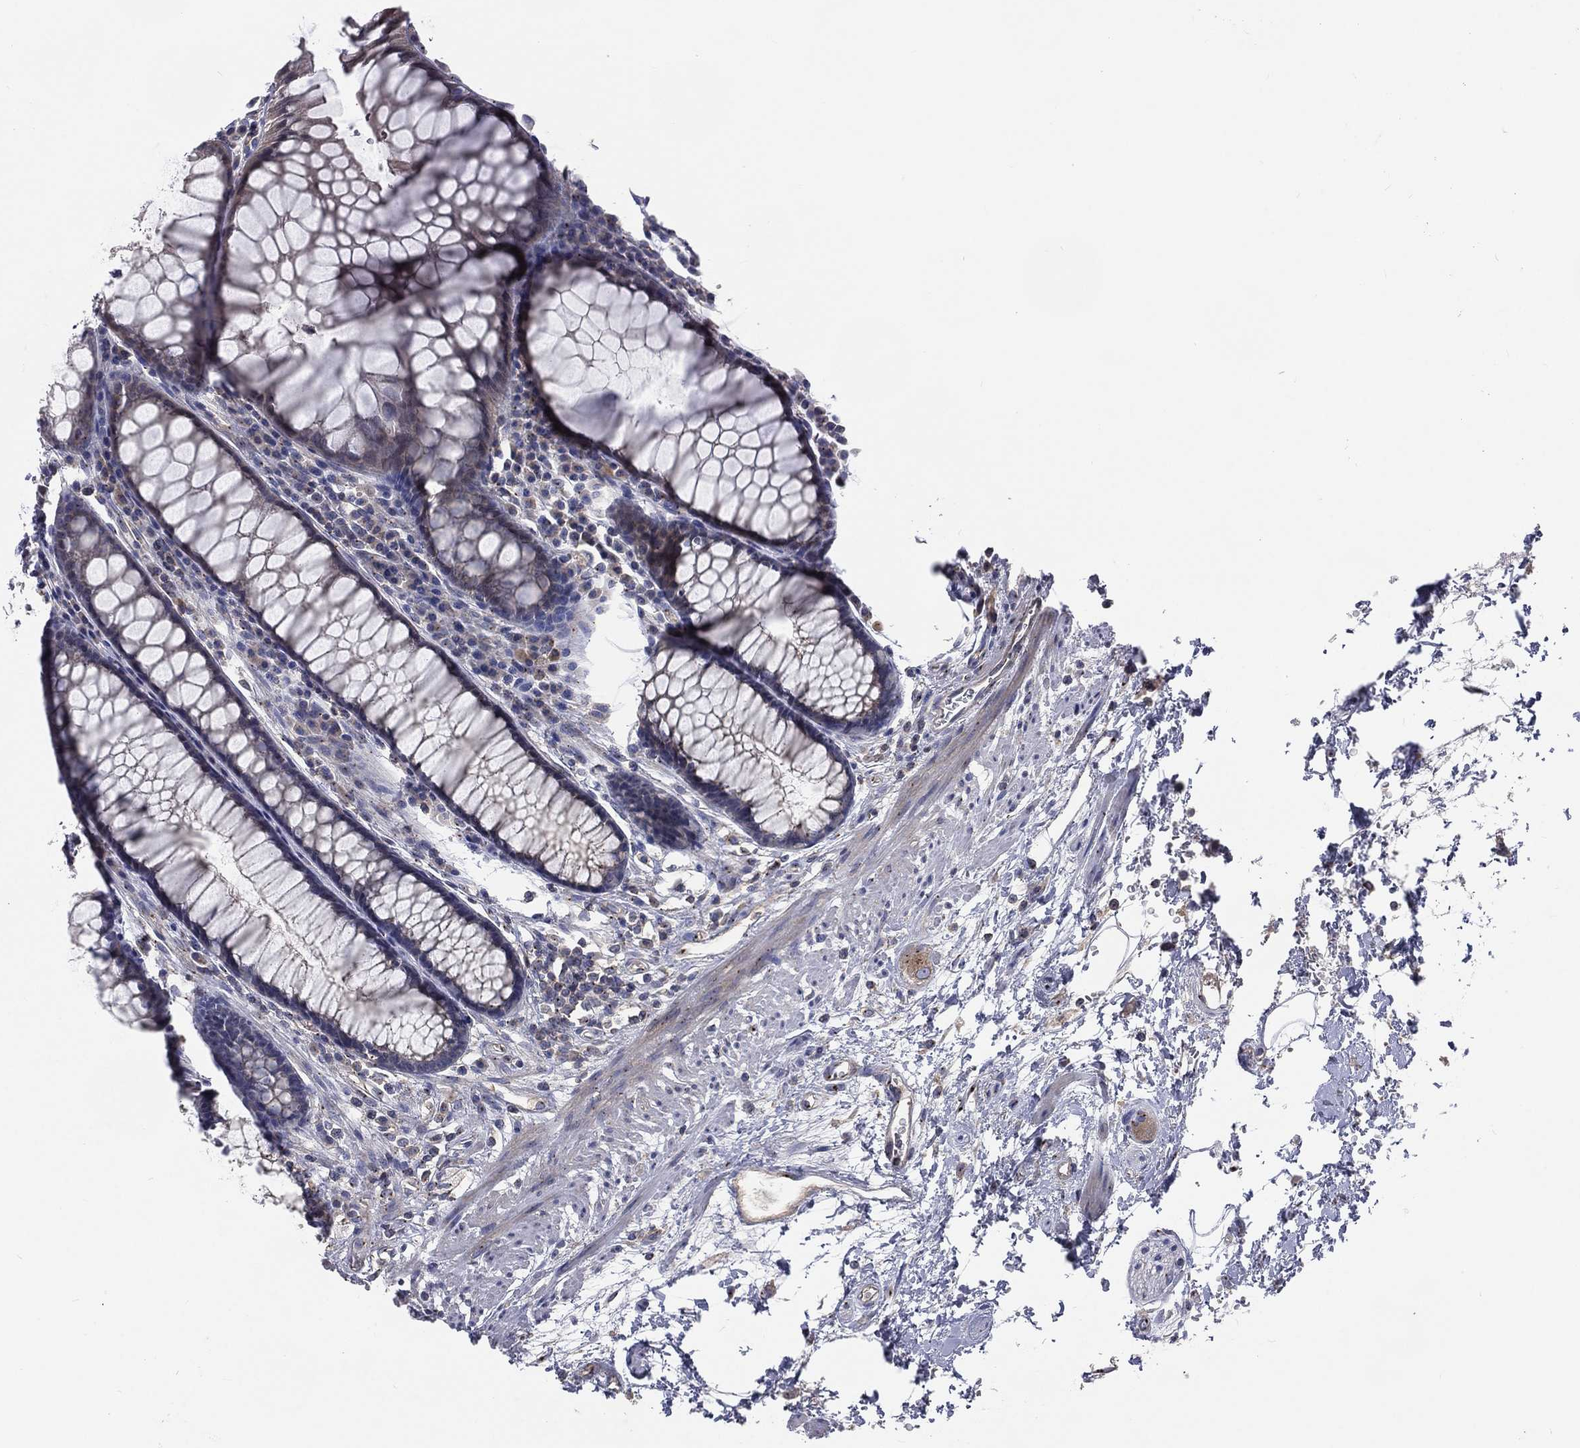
{"staining": {"intensity": "moderate", "quantity": "<25%", "location": "cytoplasmic/membranous"}, "tissue": "rectum", "cell_type": "Glandular cells", "image_type": "normal", "snomed": [{"axis": "morphology", "description": "Normal tissue, NOS"}, {"axis": "topography", "description": "Rectum"}], "caption": "The photomicrograph exhibits a brown stain indicating the presence of a protein in the cytoplasmic/membranous of glandular cells in rectum.", "gene": "CROCC", "patient": {"sex": "female", "age": 68}}